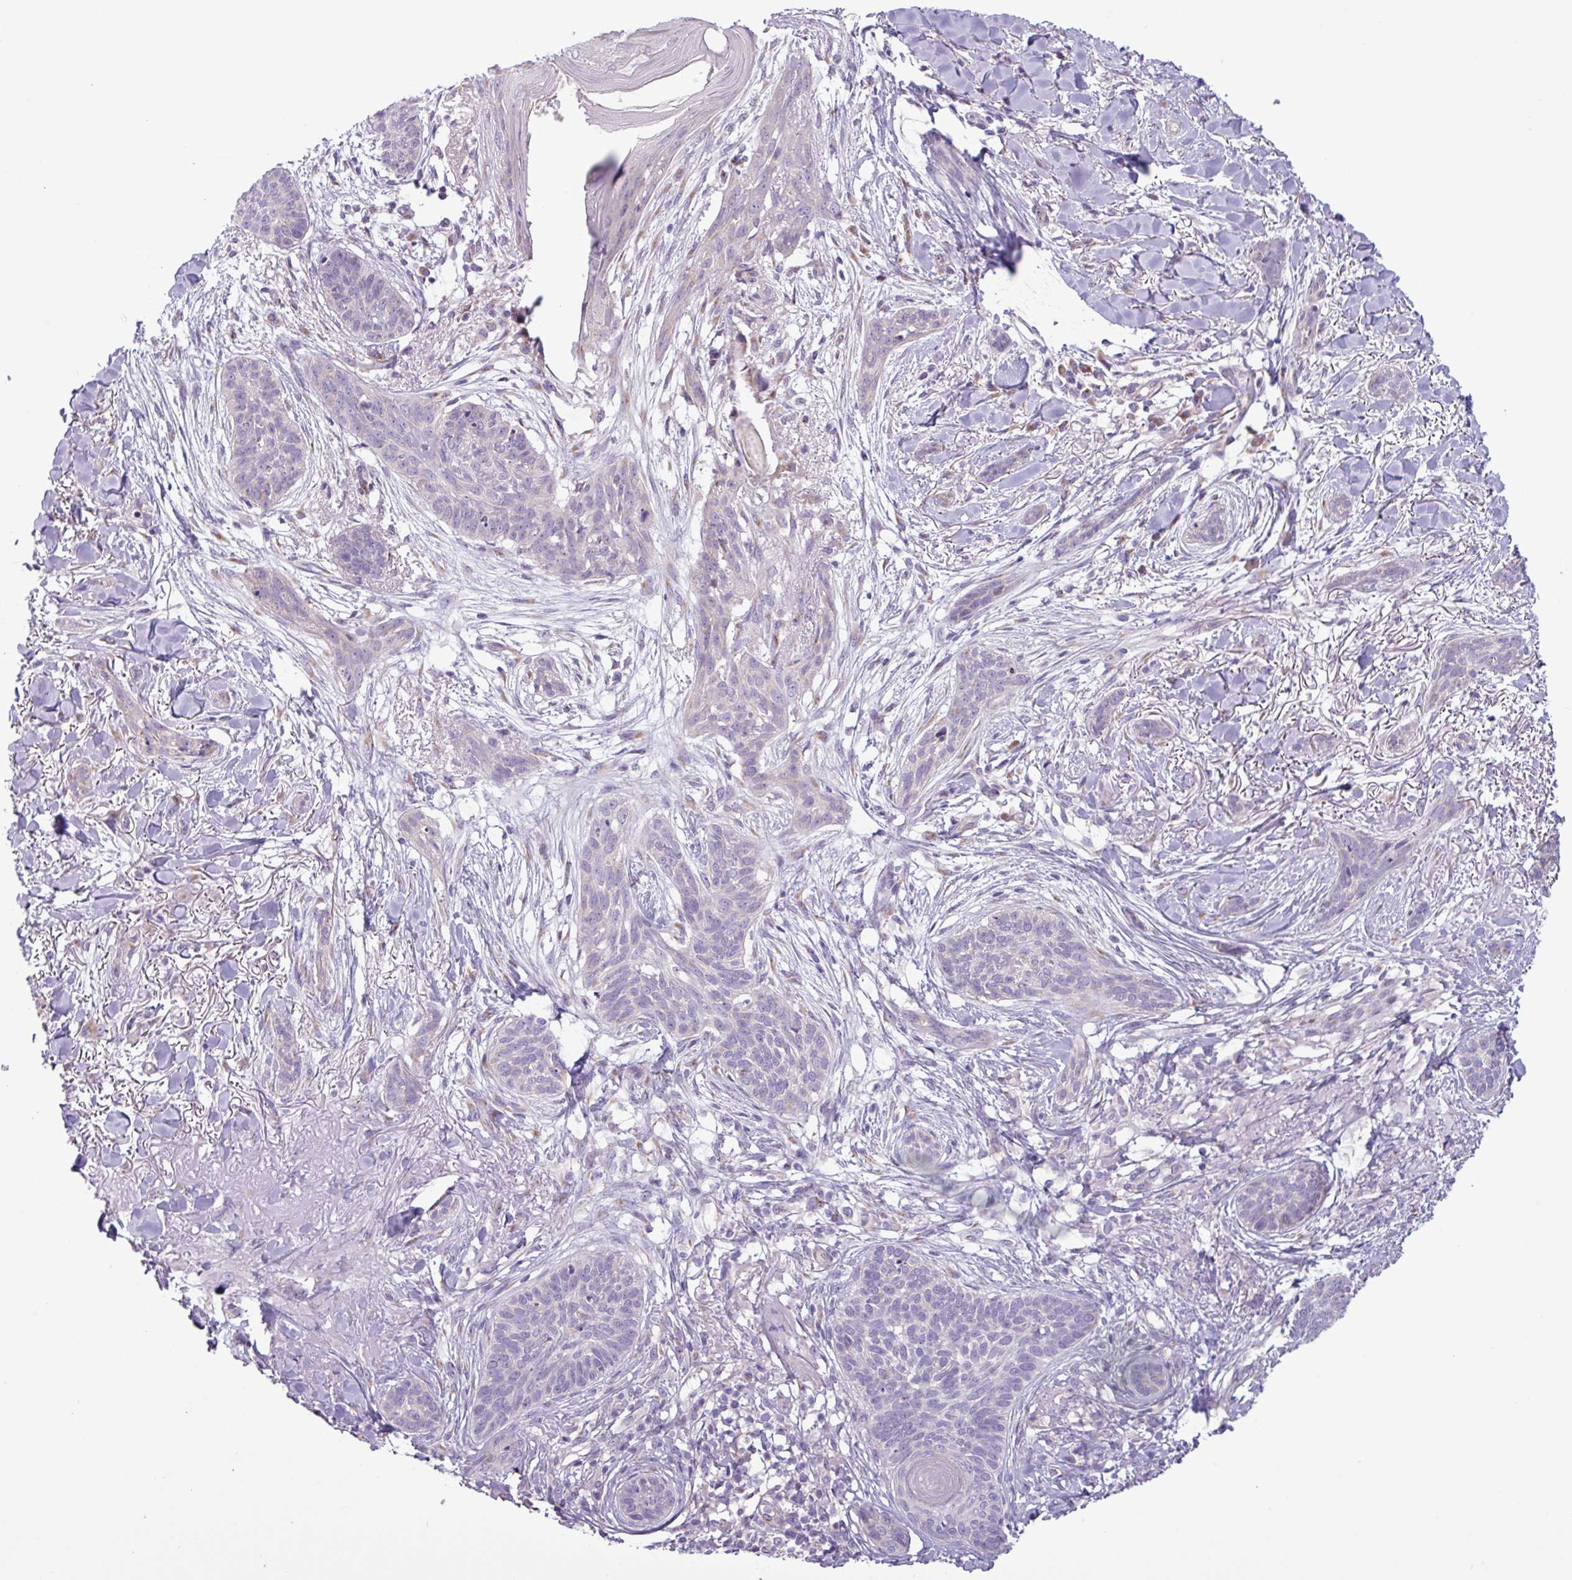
{"staining": {"intensity": "negative", "quantity": "none", "location": "none"}, "tissue": "skin cancer", "cell_type": "Tumor cells", "image_type": "cancer", "snomed": [{"axis": "morphology", "description": "Basal cell carcinoma"}, {"axis": "topography", "description": "Skin"}], "caption": "High power microscopy photomicrograph of an immunohistochemistry photomicrograph of skin basal cell carcinoma, revealing no significant positivity in tumor cells.", "gene": "STIMATE", "patient": {"sex": "male", "age": 52}}